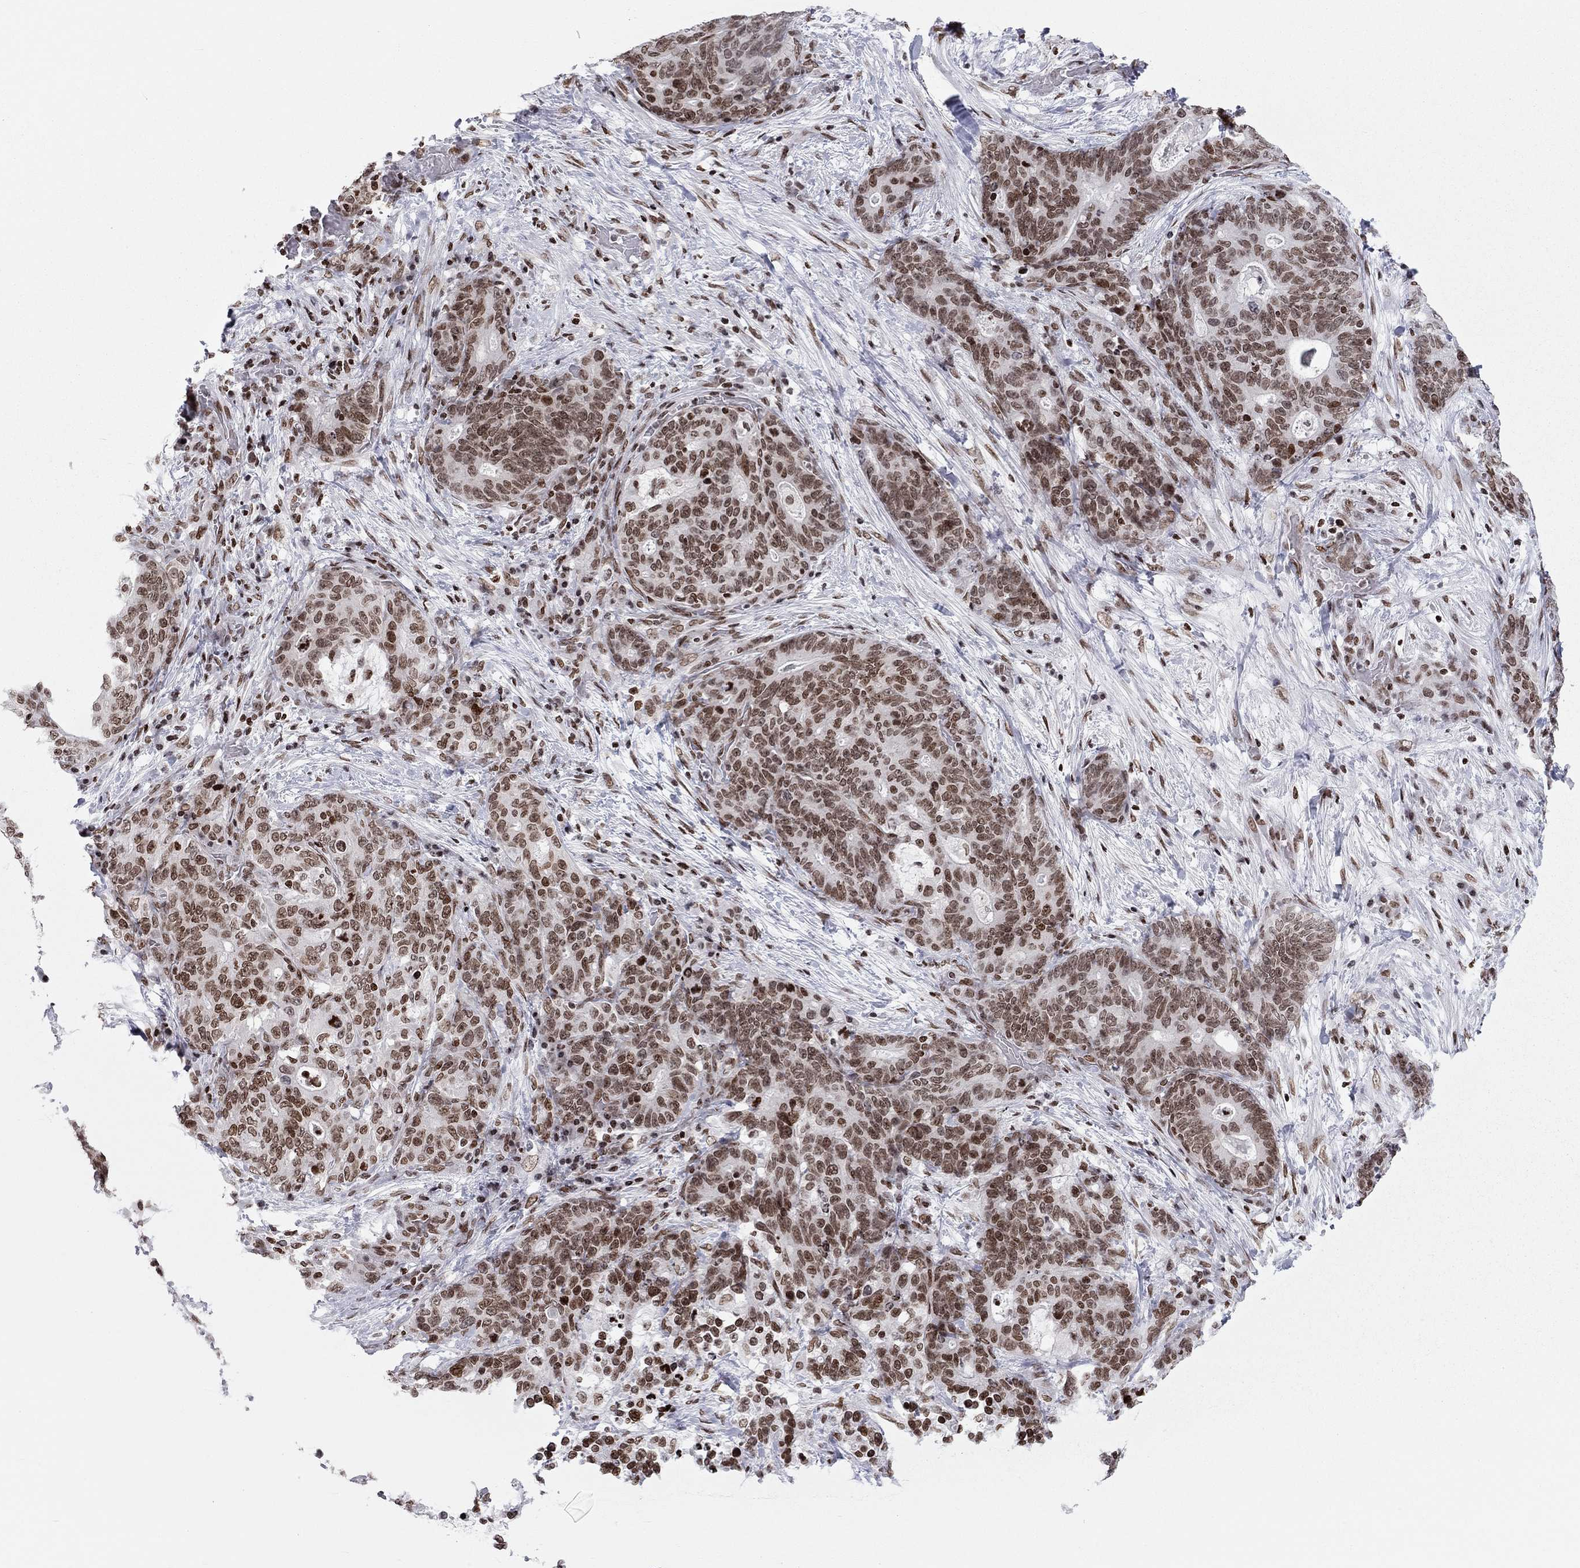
{"staining": {"intensity": "moderate", "quantity": ">75%", "location": "nuclear"}, "tissue": "stomach cancer", "cell_type": "Tumor cells", "image_type": "cancer", "snomed": [{"axis": "morphology", "description": "Normal tissue, NOS"}, {"axis": "morphology", "description": "Adenocarcinoma, NOS"}, {"axis": "topography", "description": "Stomach"}], "caption": "Stomach cancer stained for a protein (brown) displays moderate nuclear positive expression in about >75% of tumor cells.", "gene": "H2AX", "patient": {"sex": "female", "age": 64}}